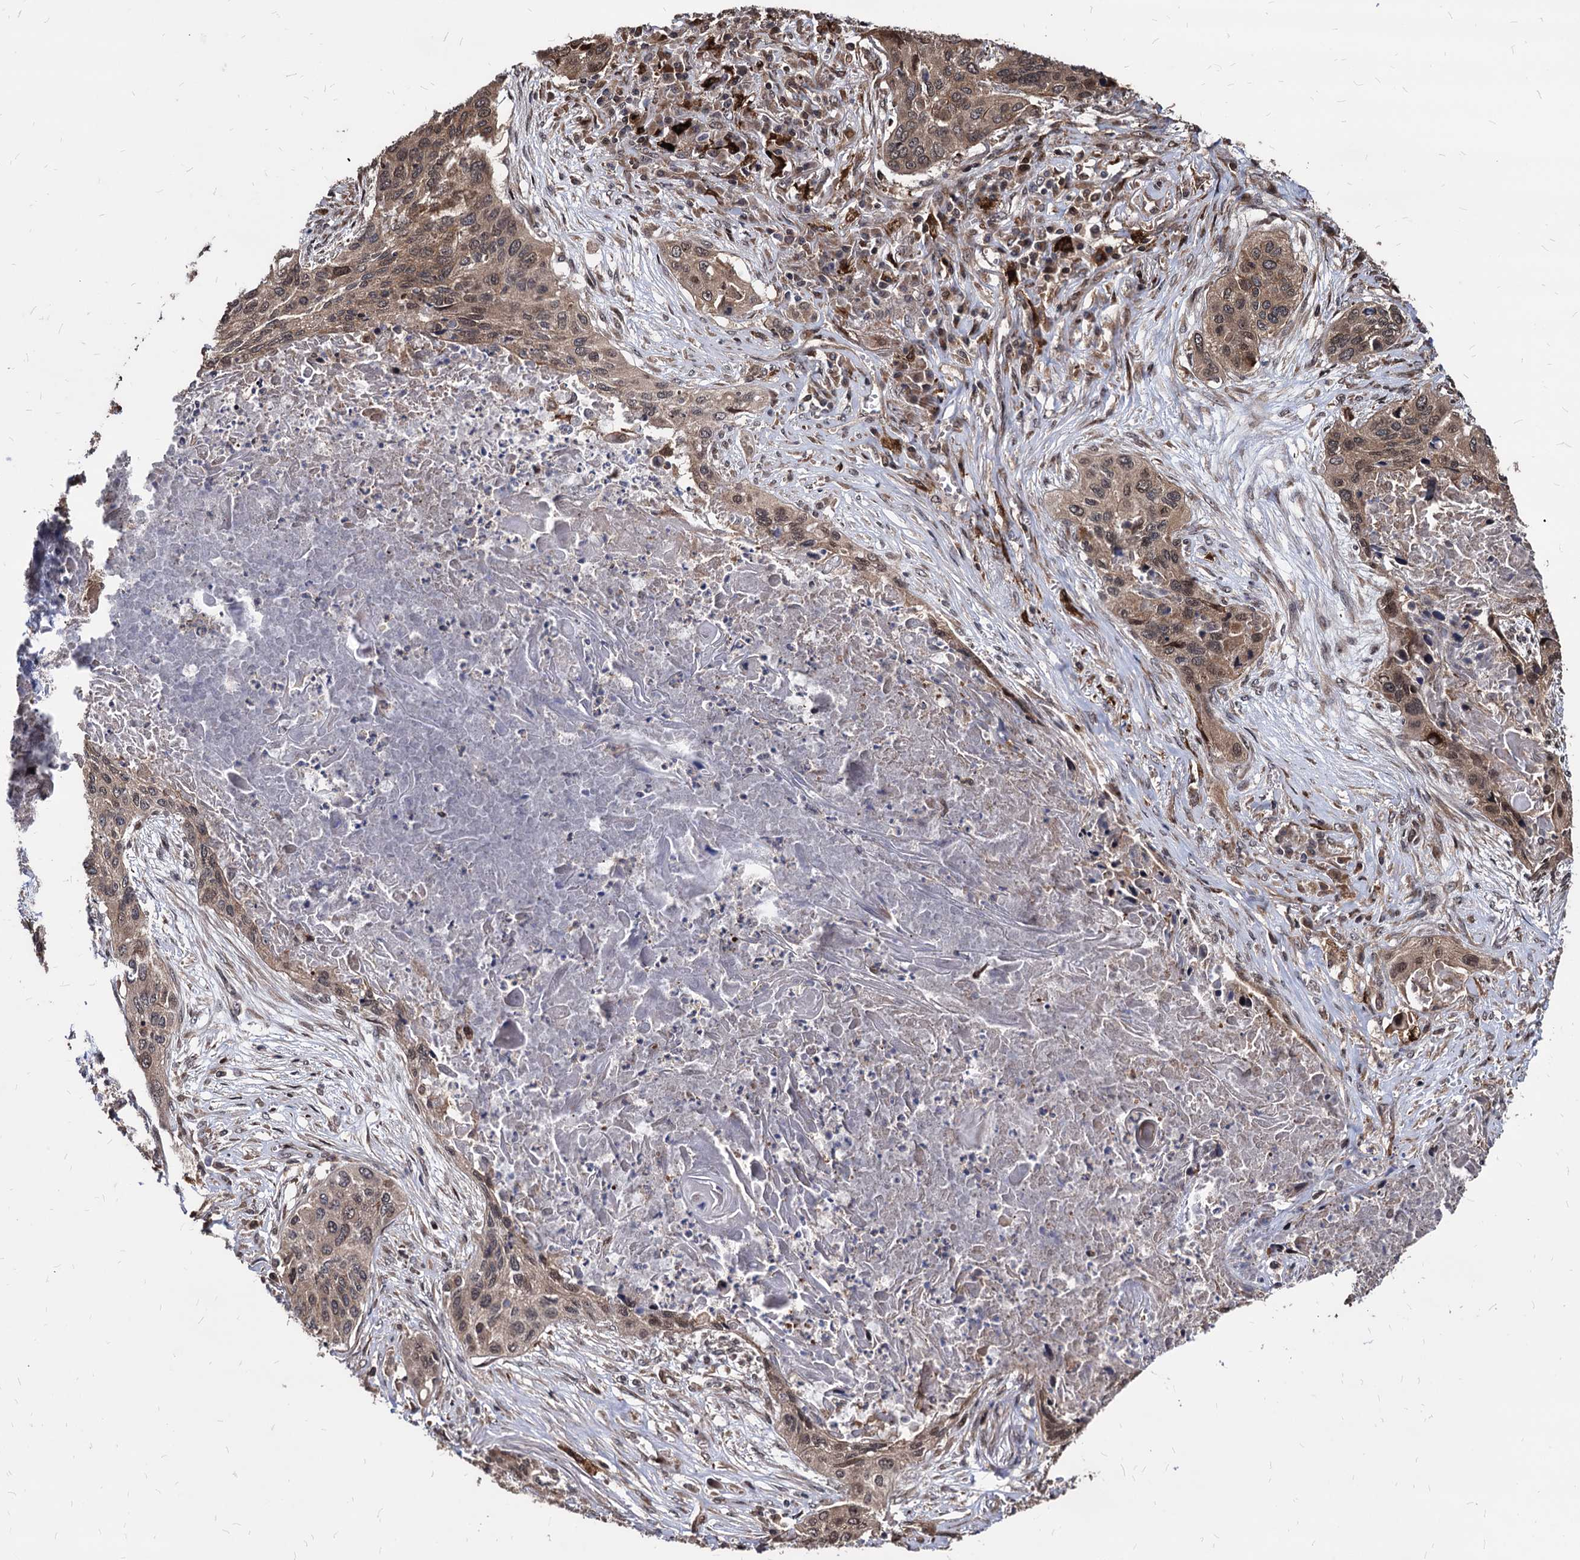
{"staining": {"intensity": "moderate", "quantity": ">75%", "location": "cytoplasmic/membranous"}, "tissue": "lung cancer", "cell_type": "Tumor cells", "image_type": "cancer", "snomed": [{"axis": "morphology", "description": "Squamous cell carcinoma, NOS"}, {"axis": "topography", "description": "Lung"}], "caption": "Immunohistochemistry of lung squamous cell carcinoma displays medium levels of moderate cytoplasmic/membranous staining in about >75% of tumor cells.", "gene": "ANKRD12", "patient": {"sex": "female", "age": 63}}